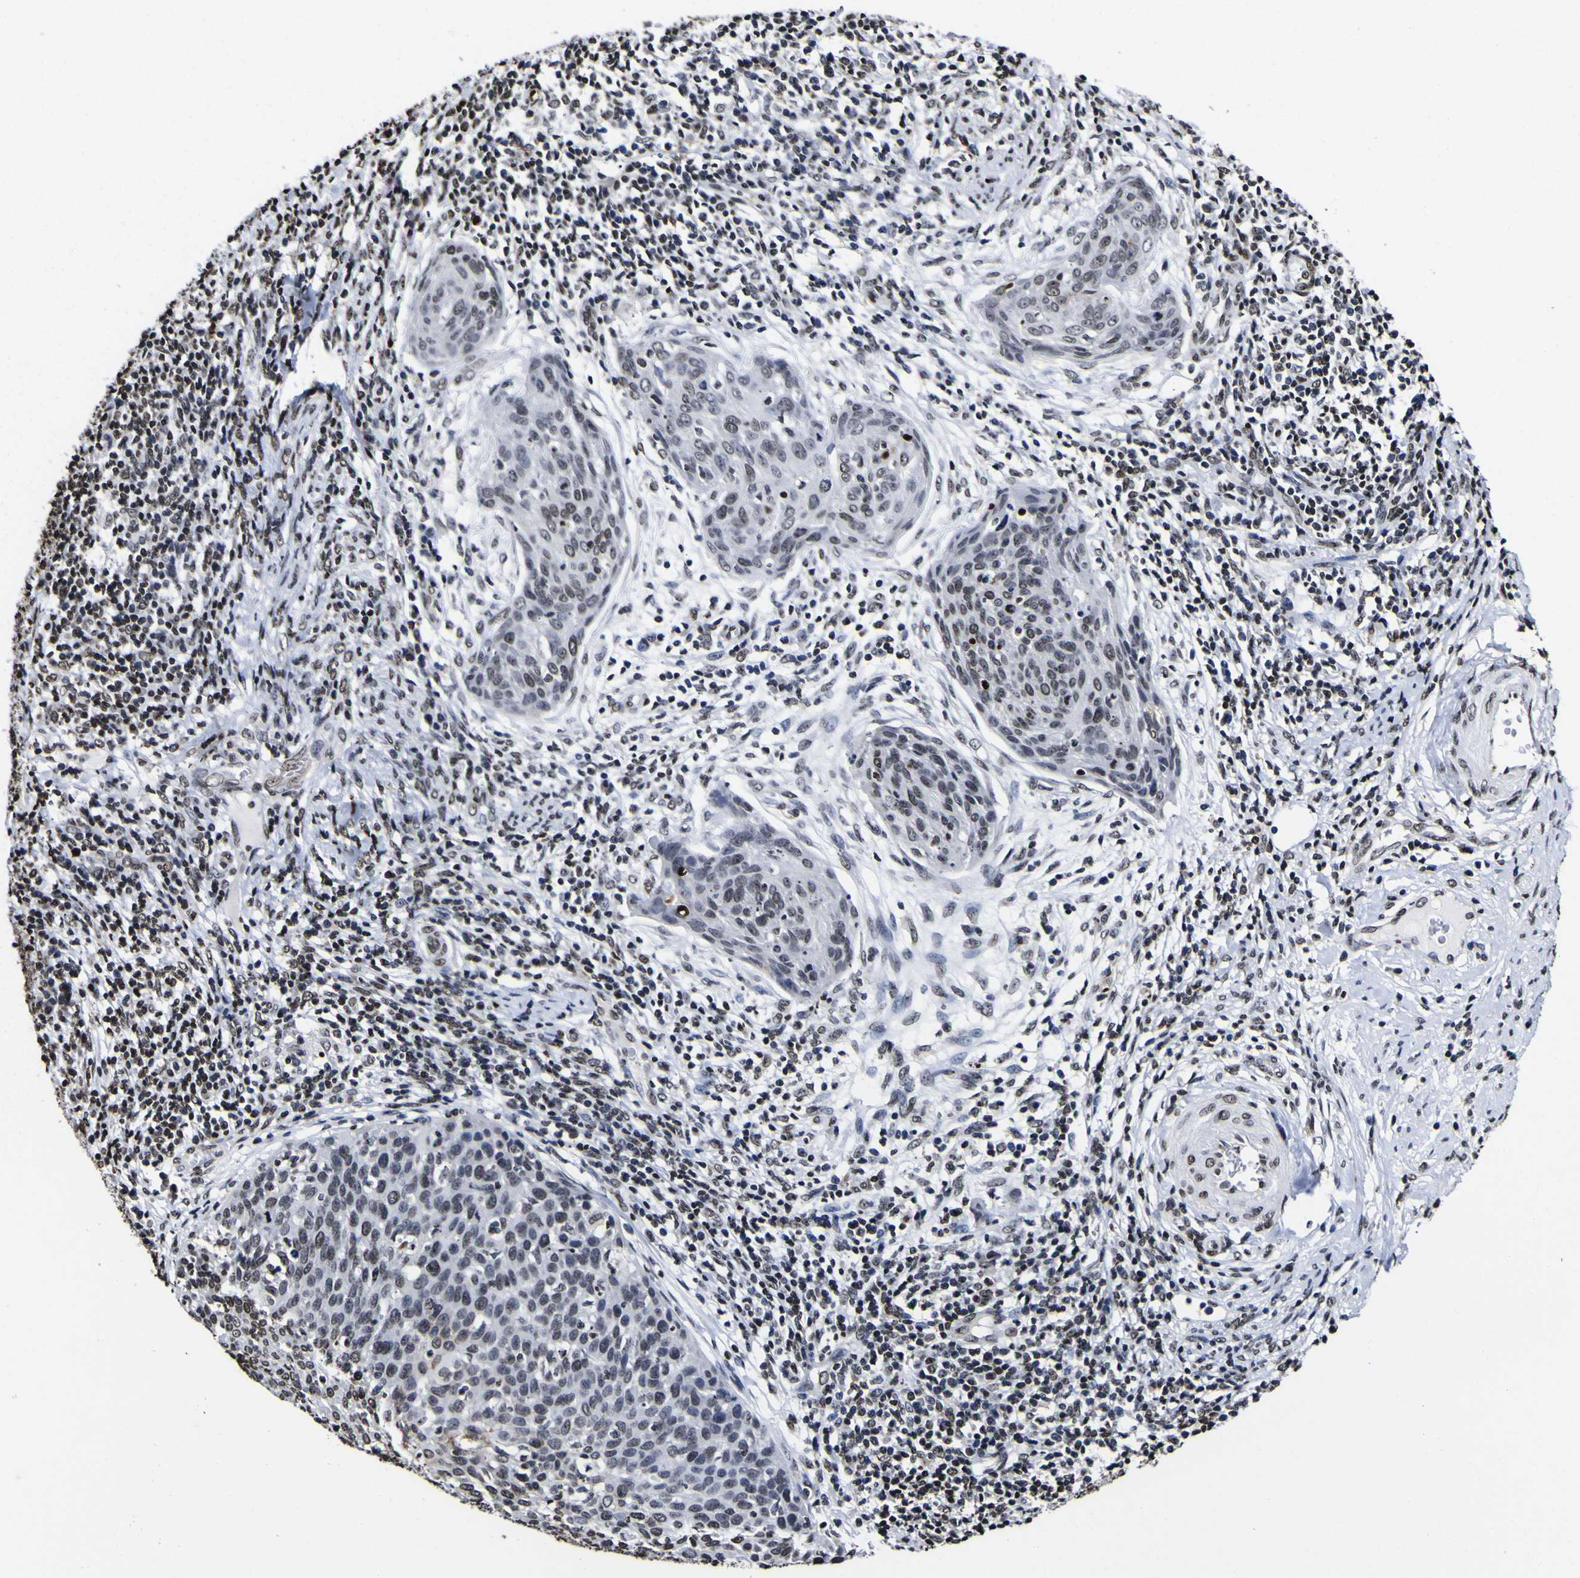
{"staining": {"intensity": "moderate", "quantity": "25%-75%", "location": "nuclear"}, "tissue": "cervical cancer", "cell_type": "Tumor cells", "image_type": "cancer", "snomed": [{"axis": "morphology", "description": "Squamous cell carcinoma, NOS"}, {"axis": "topography", "description": "Cervix"}], "caption": "Human cervical cancer stained for a protein (brown) demonstrates moderate nuclear positive staining in approximately 25%-75% of tumor cells.", "gene": "PIAS1", "patient": {"sex": "female", "age": 38}}